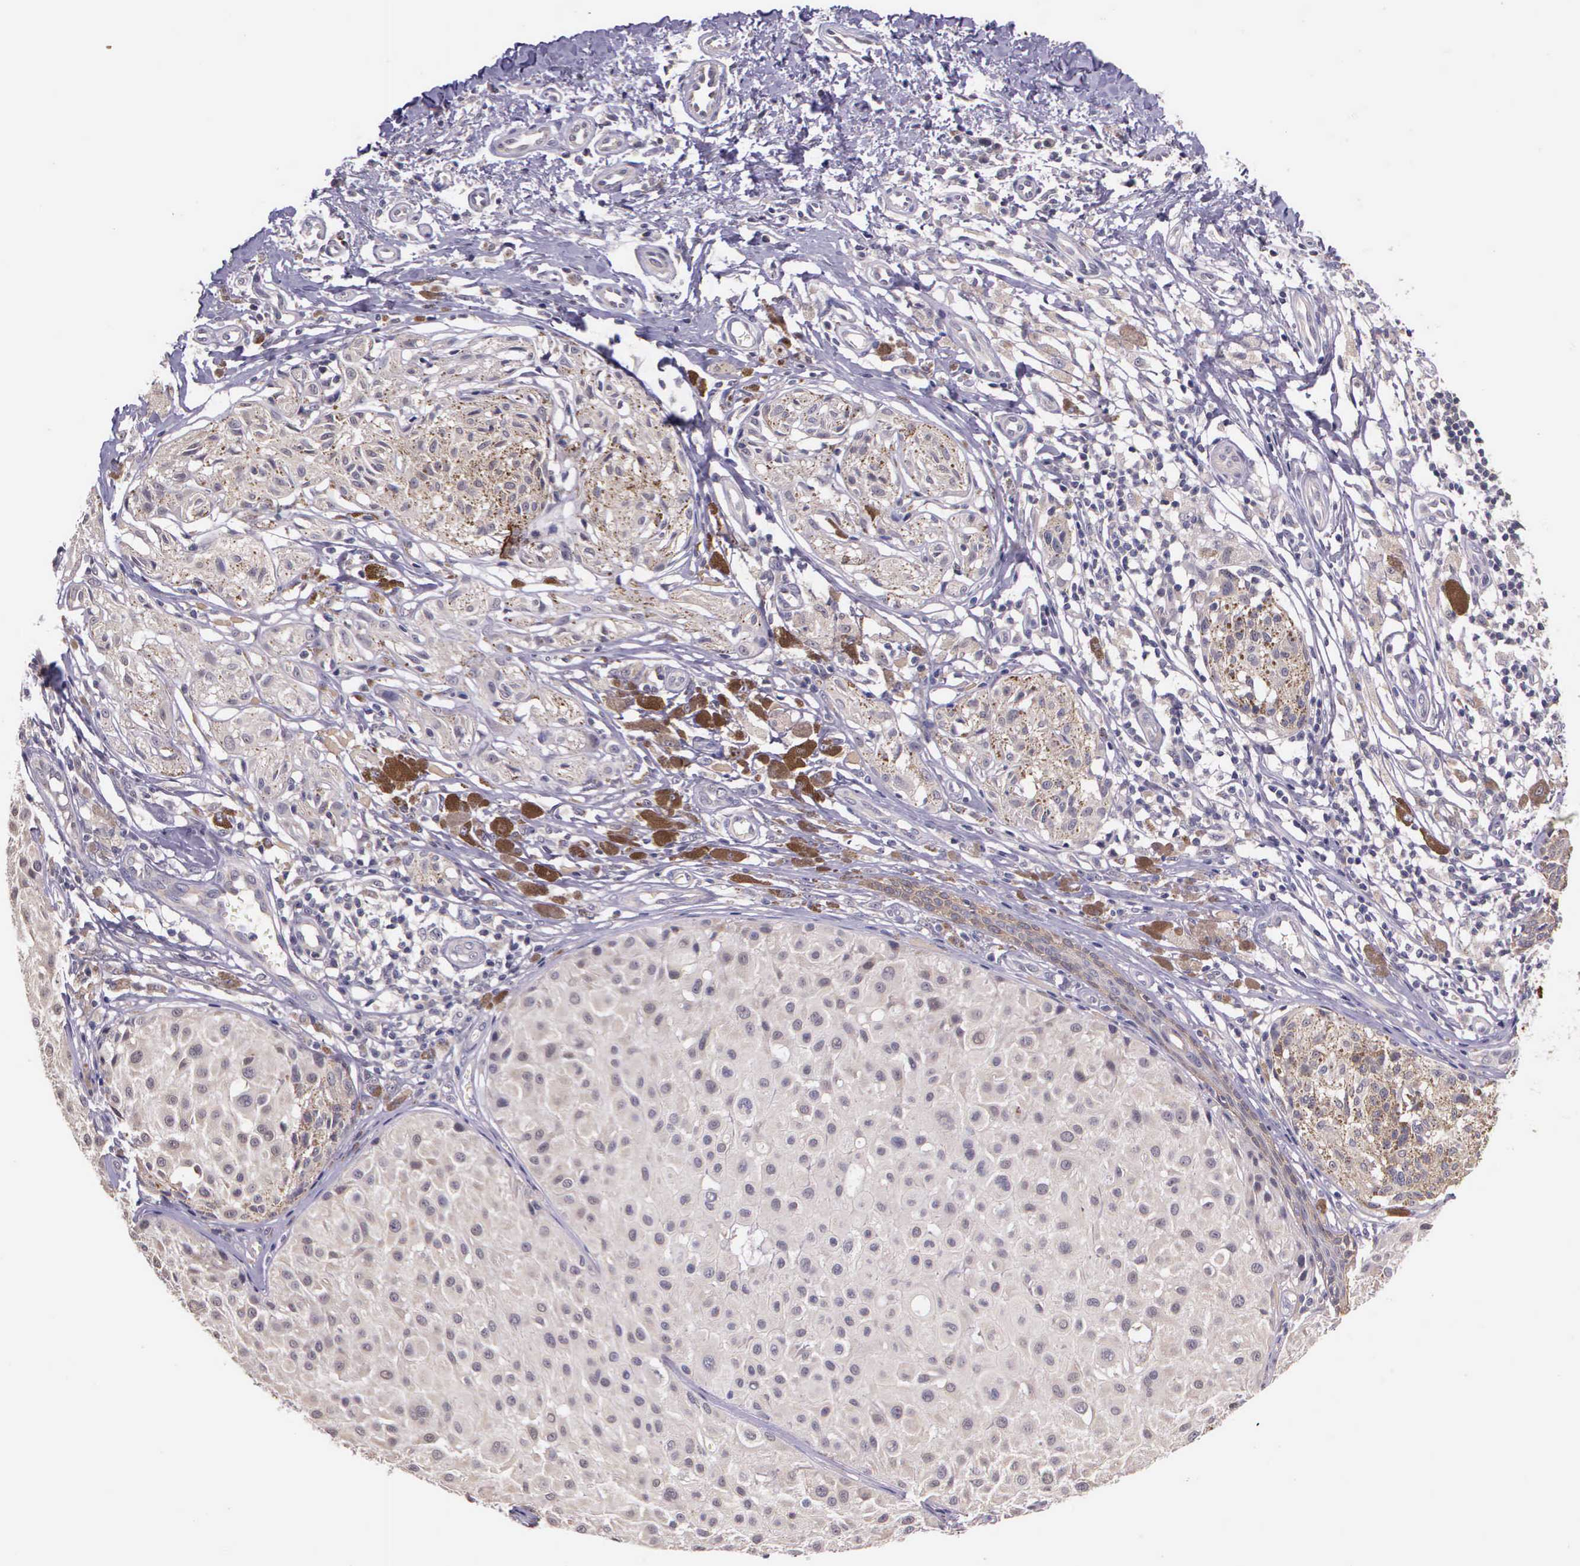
{"staining": {"intensity": "negative", "quantity": "none", "location": "none"}, "tissue": "melanoma", "cell_type": "Tumor cells", "image_type": "cancer", "snomed": [{"axis": "morphology", "description": "Malignant melanoma, NOS"}, {"axis": "topography", "description": "Skin"}], "caption": "Immunohistochemistry (IHC) histopathology image of melanoma stained for a protein (brown), which reveals no expression in tumor cells.", "gene": "IGBP1", "patient": {"sex": "male", "age": 36}}